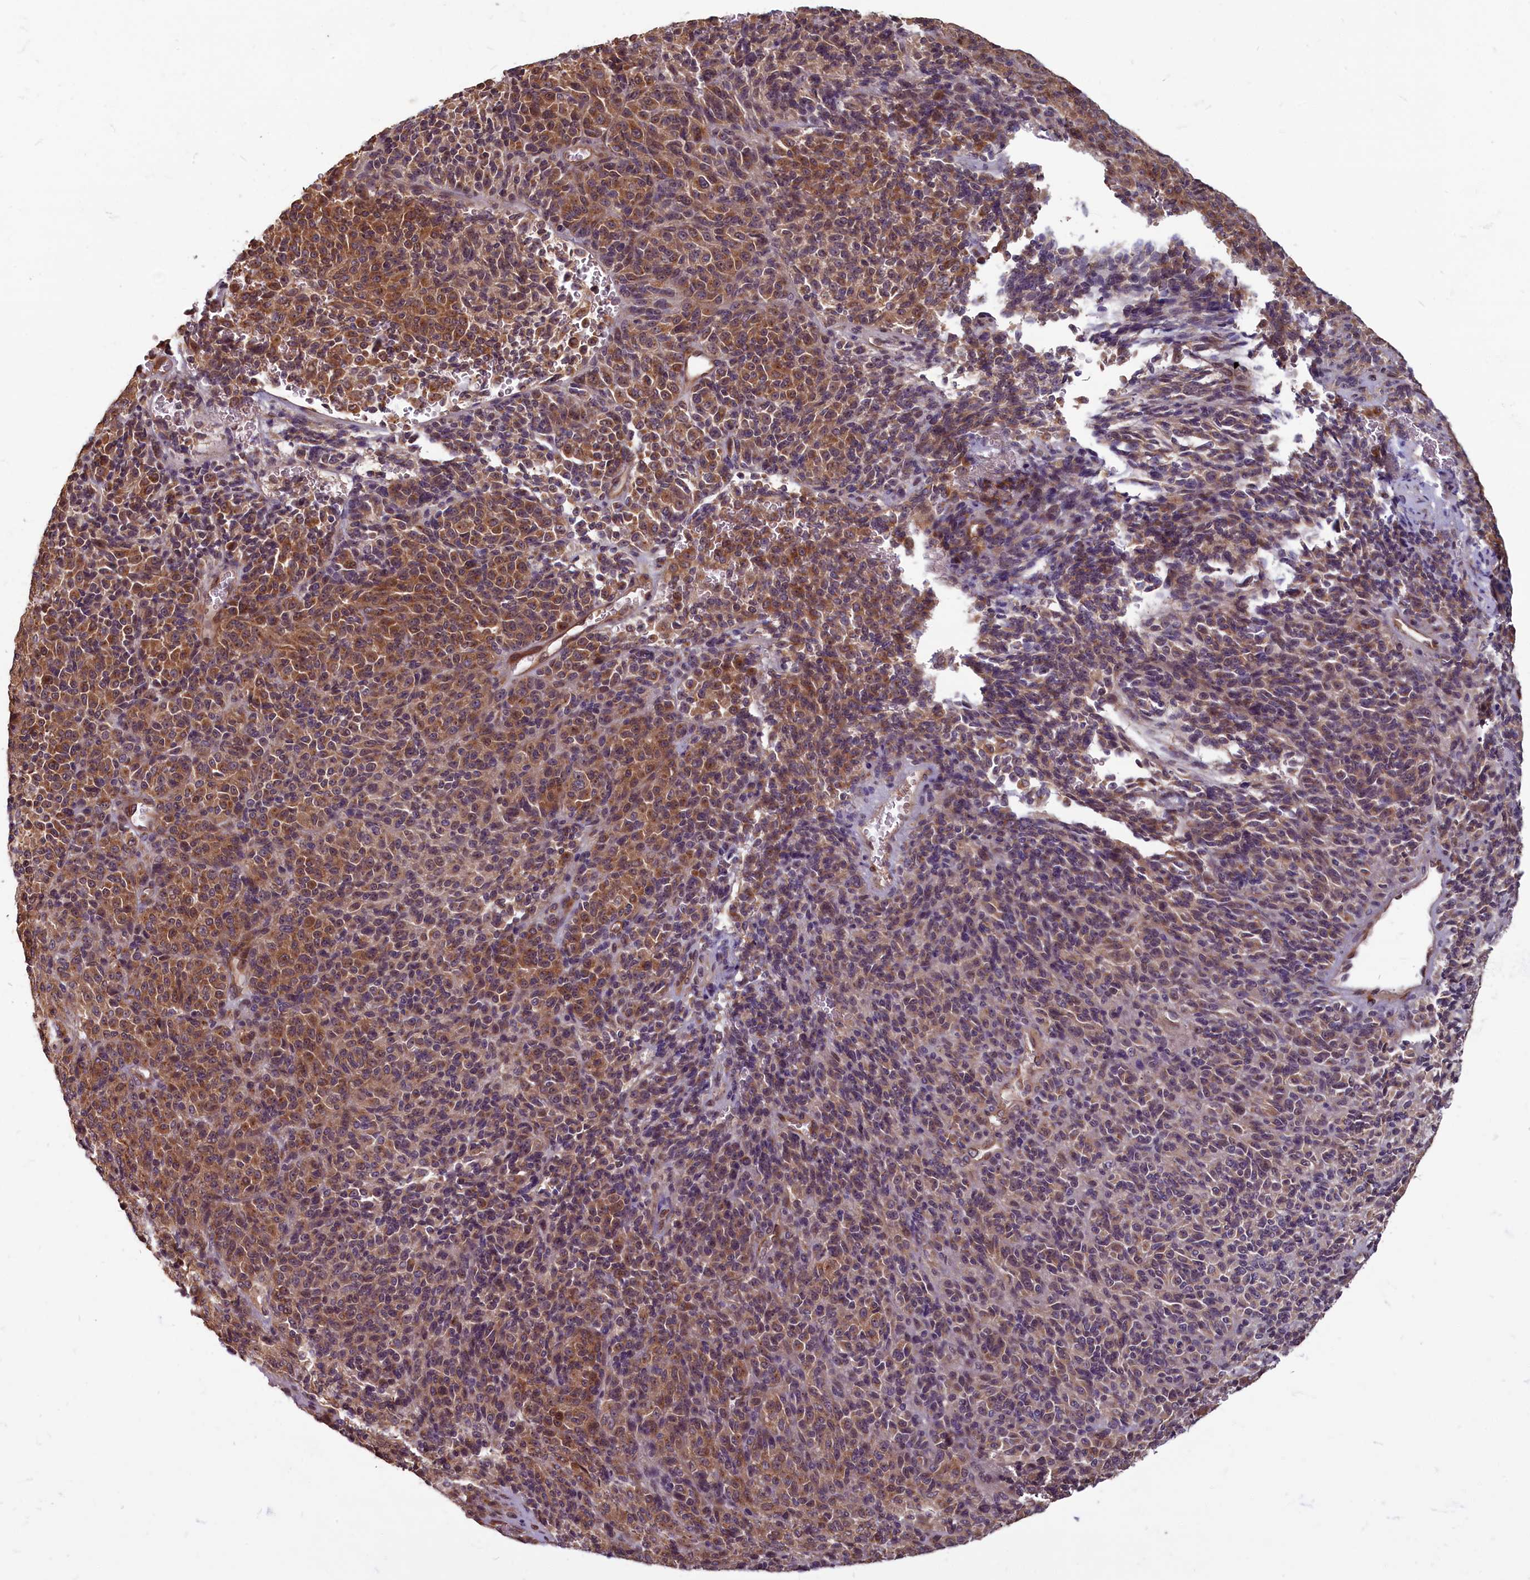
{"staining": {"intensity": "moderate", "quantity": ">75%", "location": "cytoplasmic/membranous"}, "tissue": "melanoma", "cell_type": "Tumor cells", "image_type": "cancer", "snomed": [{"axis": "morphology", "description": "Malignant melanoma, Metastatic site"}, {"axis": "topography", "description": "Brain"}], "caption": "The immunohistochemical stain highlights moderate cytoplasmic/membranous positivity in tumor cells of melanoma tissue. The protein is shown in brown color, while the nuclei are stained blue.", "gene": "MYCBP", "patient": {"sex": "female", "age": 56}}